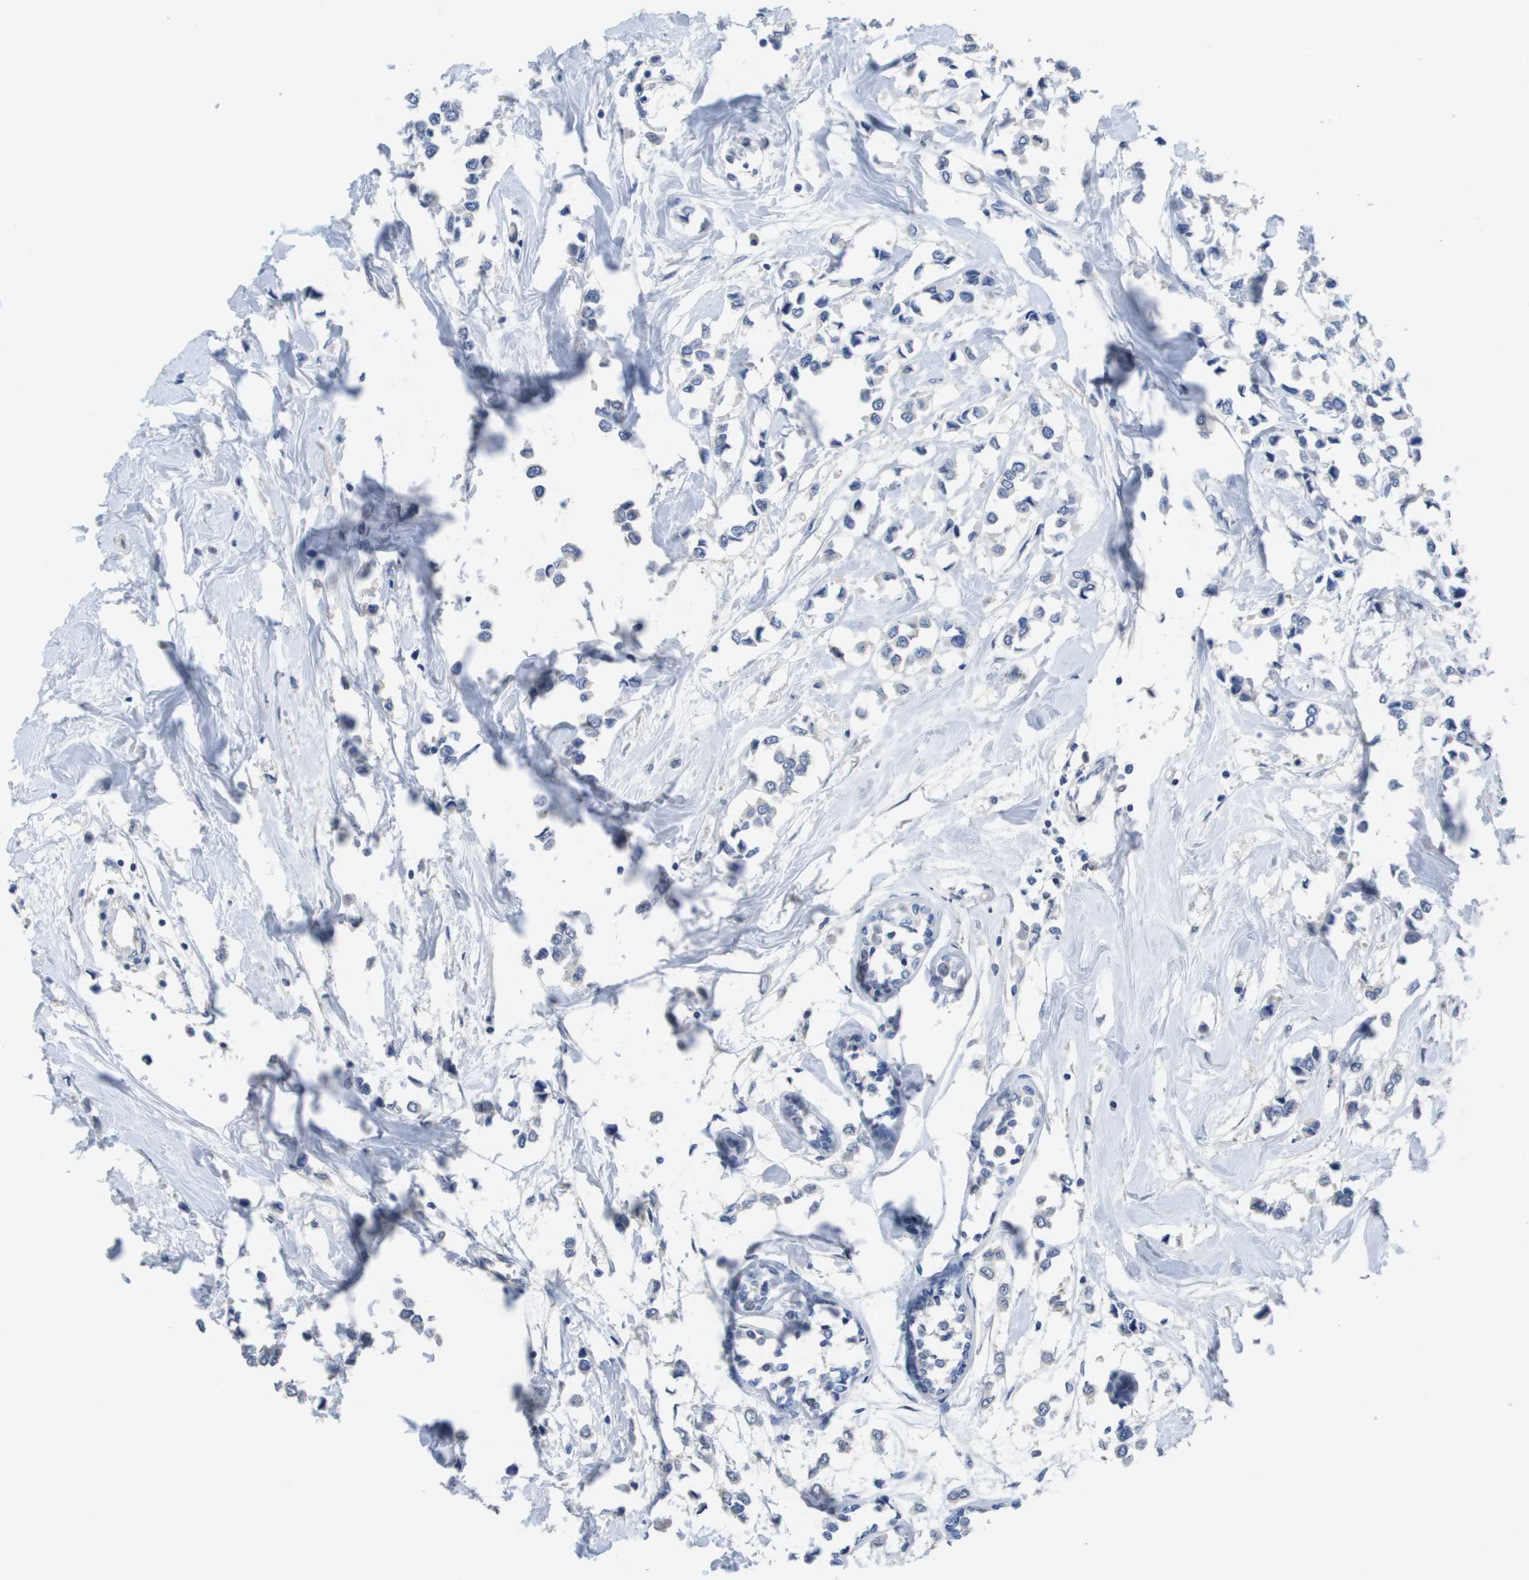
{"staining": {"intensity": "negative", "quantity": "none", "location": "none"}, "tissue": "breast cancer", "cell_type": "Tumor cells", "image_type": "cancer", "snomed": [{"axis": "morphology", "description": "Lobular carcinoma"}, {"axis": "topography", "description": "Breast"}], "caption": "Image shows no significant protein expression in tumor cells of breast lobular carcinoma. (IHC, brightfield microscopy, high magnification).", "gene": "CA9", "patient": {"sex": "female", "age": 51}}